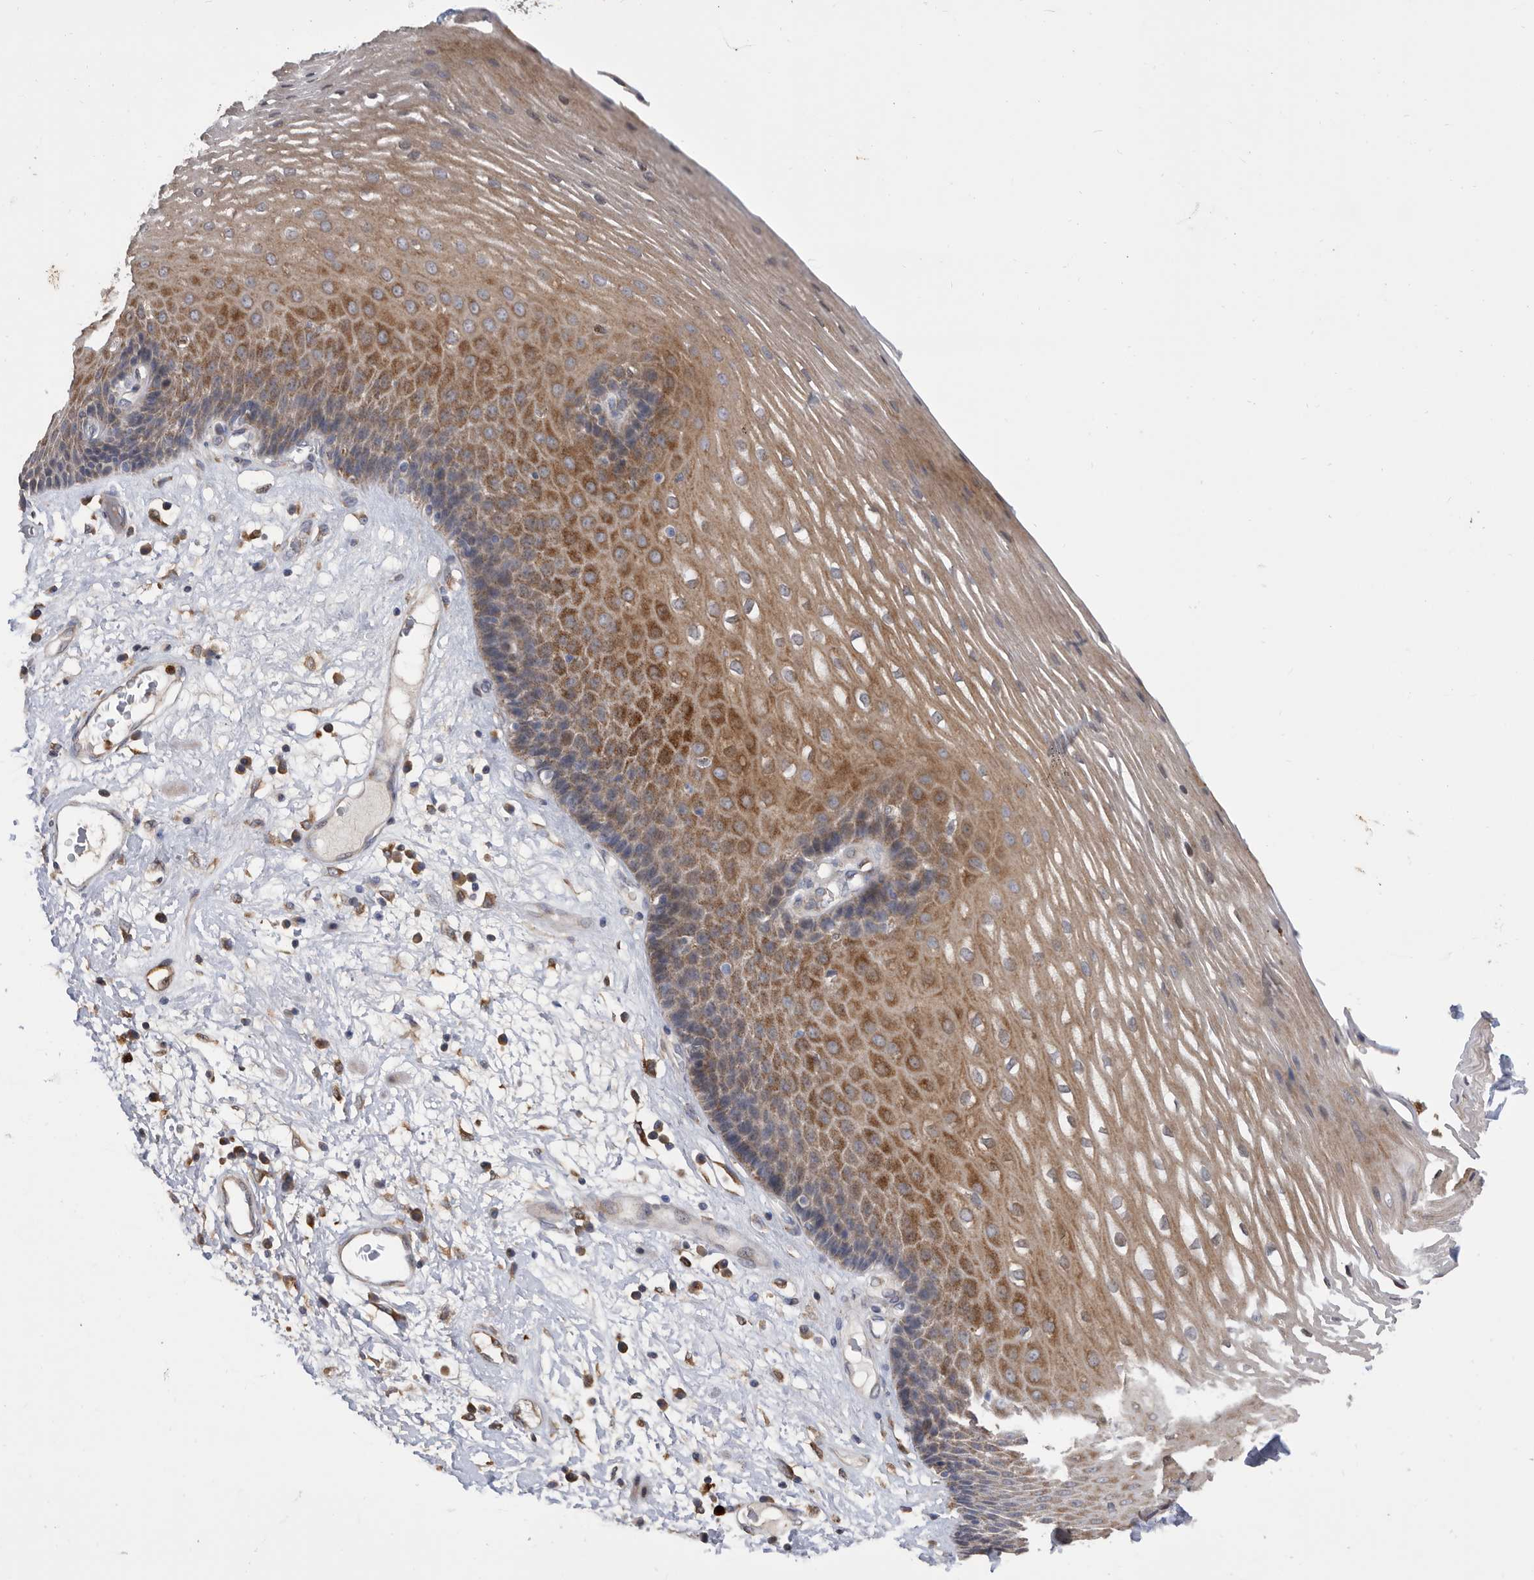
{"staining": {"intensity": "moderate", "quantity": ">75%", "location": "cytoplasmic/membranous"}, "tissue": "esophagus", "cell_type": "Squamous epithelial cells", "image_type": "normal", "snomed": [{"axis": "morphology", "description": "Normal tissue, NOS"}, {"axis": "morphology", "description": "Adenocarcinoma, NOS"}, {"axis": "topography", "description": "Esophagus"}], "caption": "DAB (3,3'-diaminobenzidine) immunohistochemical staining of normal esophagus demonstrates moderate cytoplasmic/membranous protein positivity in approximately >75% of squamous epithelial cells.", "gene": "CRISPLD2", "patient": {"sex": "male", "age": 62}}